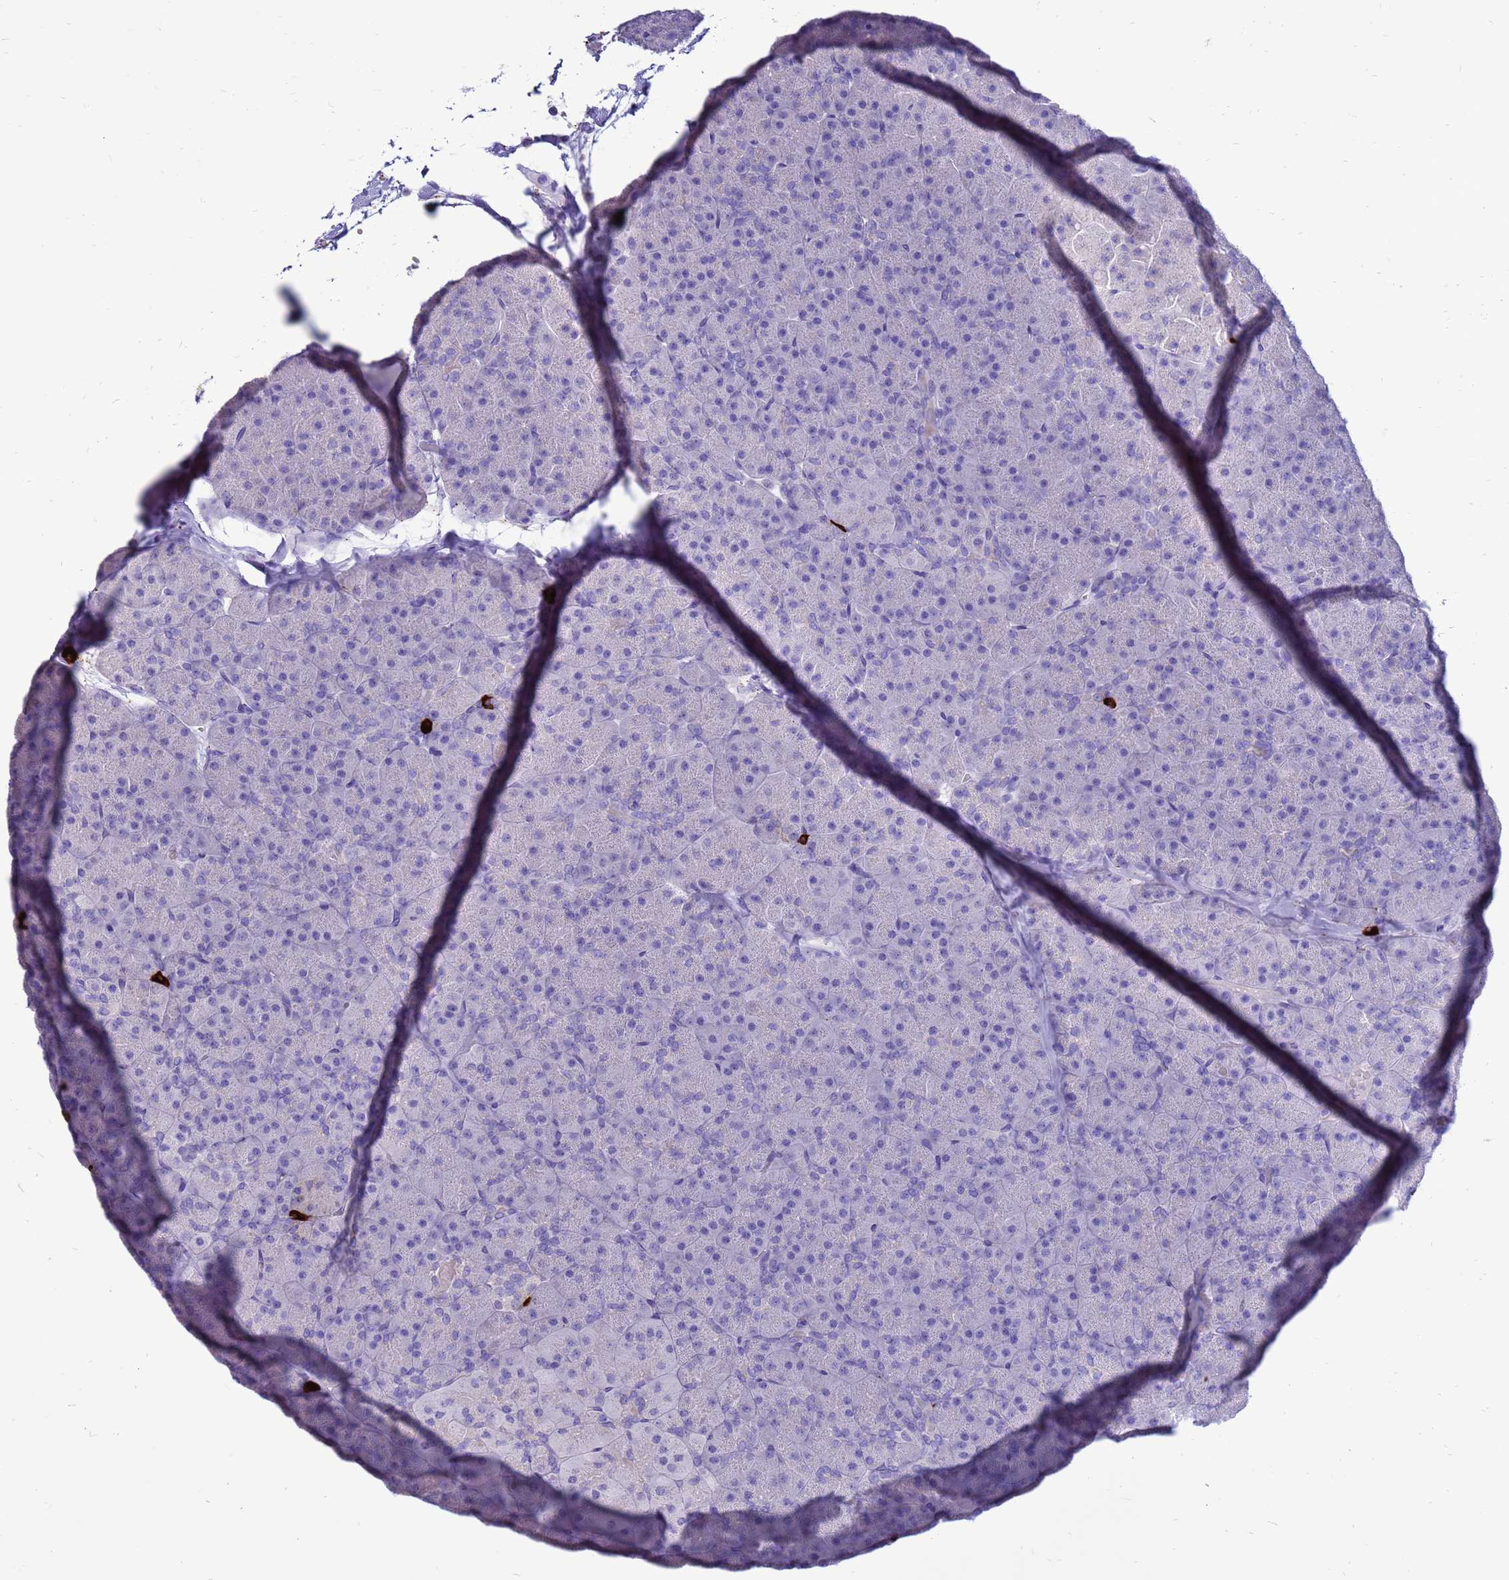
{"staining": {"intensity": "negative", "quantity": "none", "location": "none"}, "tissue": "pancreas", "cell_type": "Exocrine glandular cells", "image_type": "normal", "snomed": [{"axis": "morphology", "description": "Normal tissue, NOS"}, {"axis": "topography", "description": "Pancreas"}], "caption": "This photomicrograph is of benign pancreas stained with IHC to label a protein in brown with the nuclei are counter-stained blue. There is no positivity in exocrine glandular cells.", "gene": "PDE10A", "patient": {"sex": "male", "age": 36}}